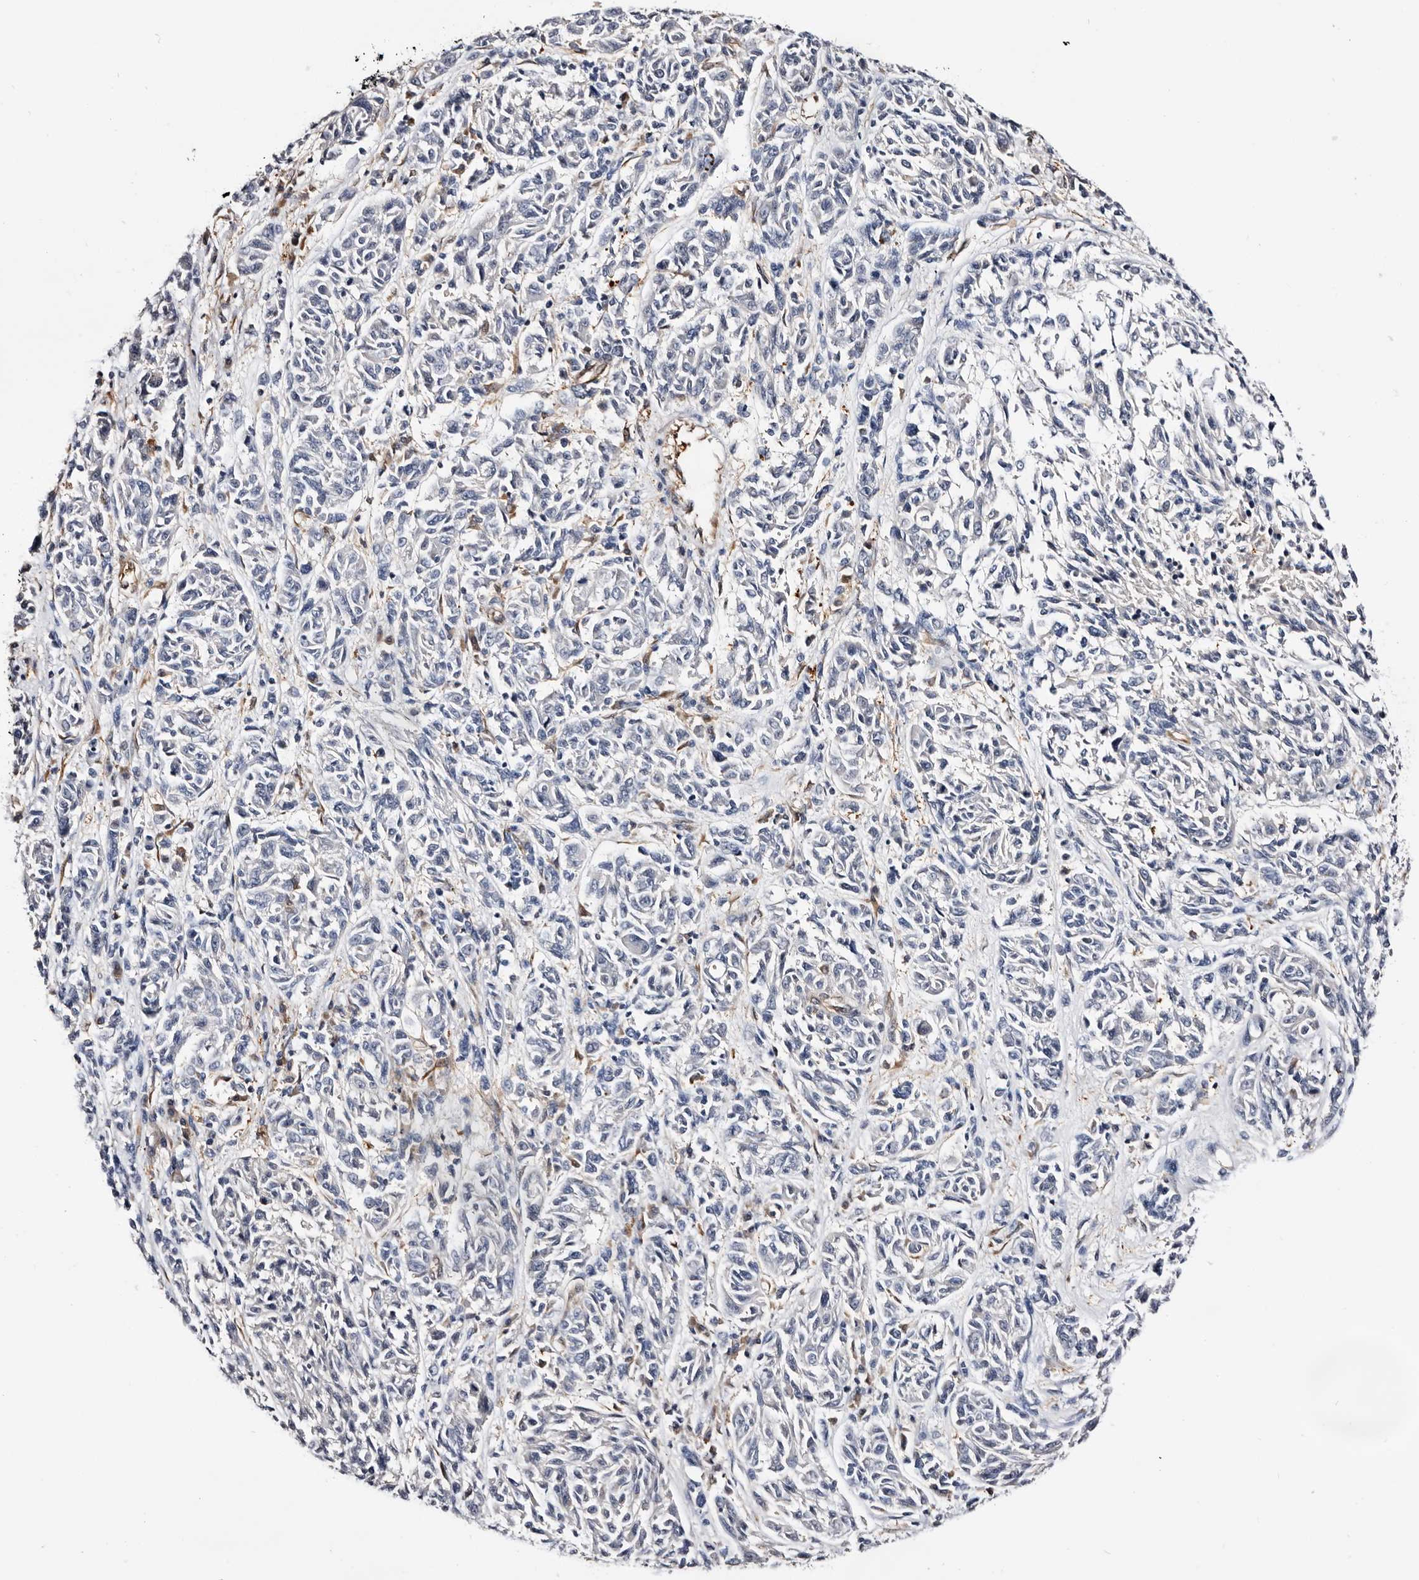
{"staining": {"intensity": "negative", "quantity": "none", "location": "none"}, "tissue": "melanoma", "cell_type": "Tumor cells", "image_type": "cancer", "snomed": [{"axis": "morphology", "description": "Malignant melanoma, NOS"}, {"axis": "topography", "description": "Skin"}], "caption": "An immunohistochemistry (IHC) histopathology image of malignant melanoma is shown. There is no staining in tumor cells of malignant melanoma.", "gene": "TP53I3", "patient": {"sex": "male", "age": 53}}